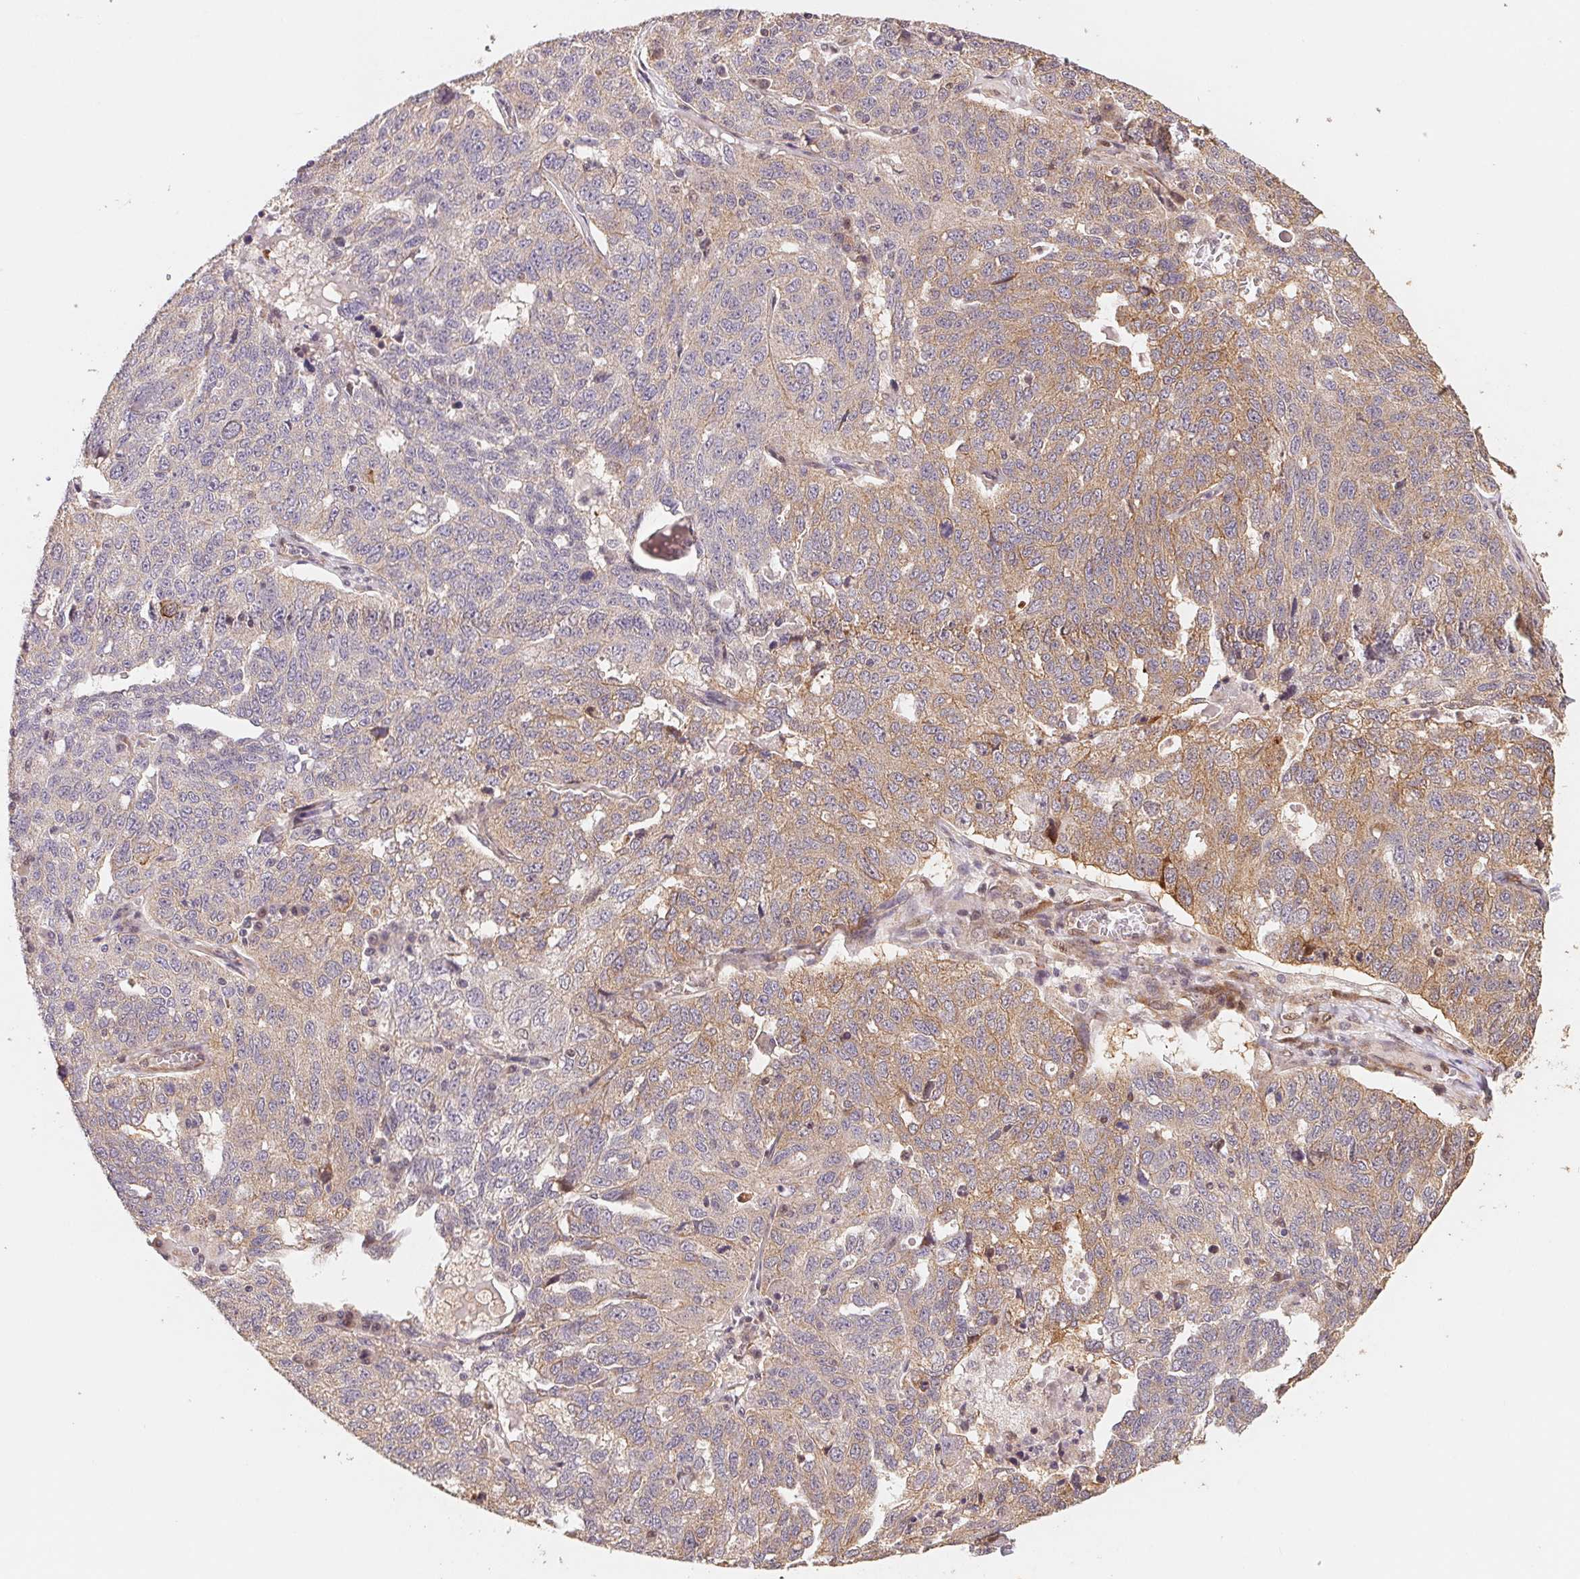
{"staining": {"intensity": "weak", "quantity": "<25%", "location": "cytoplasmic/membranous"}, "tissue": "ovarian cancer", "cell_type": "Tumor cells", "image_type": "cancer", "snomed": [{"axis": "morphology", "description": "Cystadenocarcinoma, serous, NOS"}, {"axis": "topography", "description": "Ovary"}], "caption": "IHC histopathology image of neoplastic tissue: serous cystadenocarcinoma (ovarian) stained with DAB reveals no significant protein positivity in tumor cells.", "gene": "TMEM222", "patient": {"sex": "female", "age": 71}}